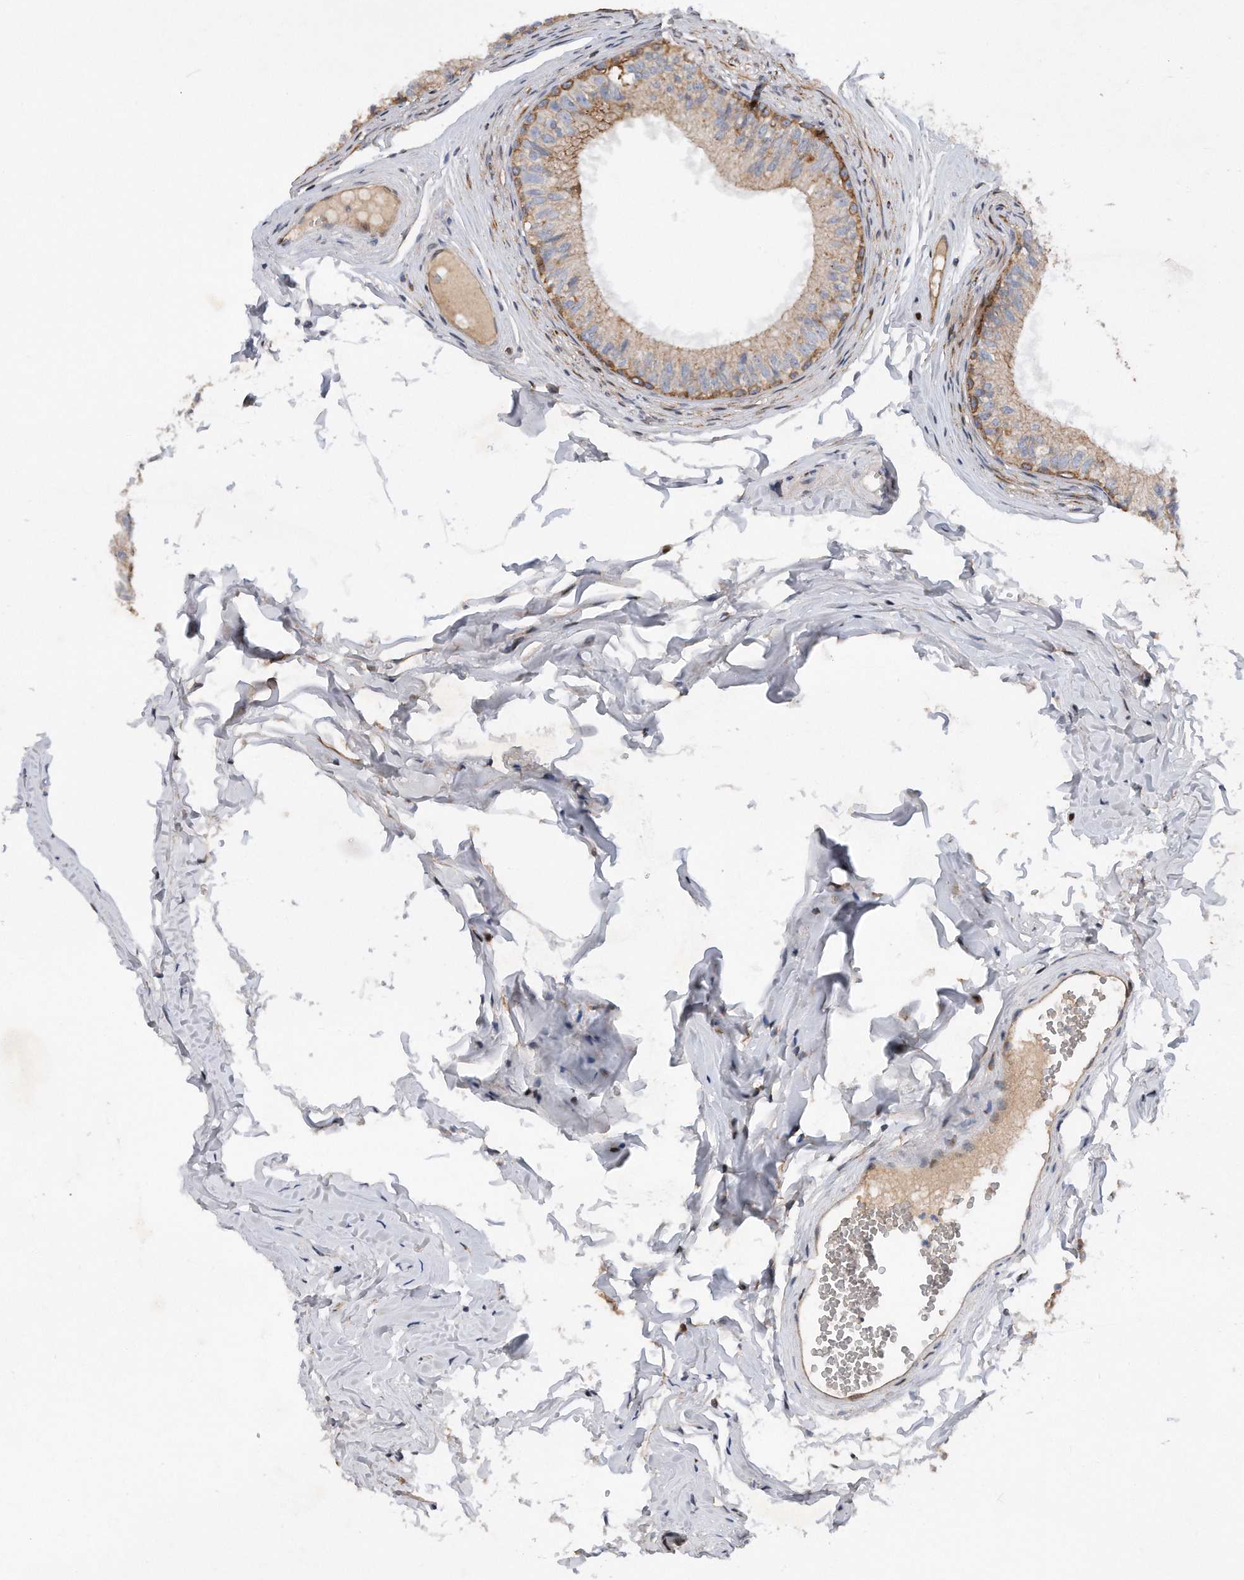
{"staining": {"intensity": "moderate", "quantity": "<25%", "location": "cytoplasmic/membranous"}, "tissue": "epididymis", "cell_type": "Glandular cells", "image_type": "normal", "snomed": [{"axis": "morphology", "description": "Normal tissue, NOS"}, {"axis": "morphology", "description": "Seminoma in situ"}, {"axis": "topography", "description": "Testis"}, {"axis": "topography", "description": "Epididymis"}], "caption": "Epididymis stained for a protein reveals moderate cytoplasmic/membranous positivity in glandular cells. (DAB IHC, brown staining for protein, blue staining for nuclei).", "gene": "CDH12", "patient": {"sex": "male", "age": 28}}